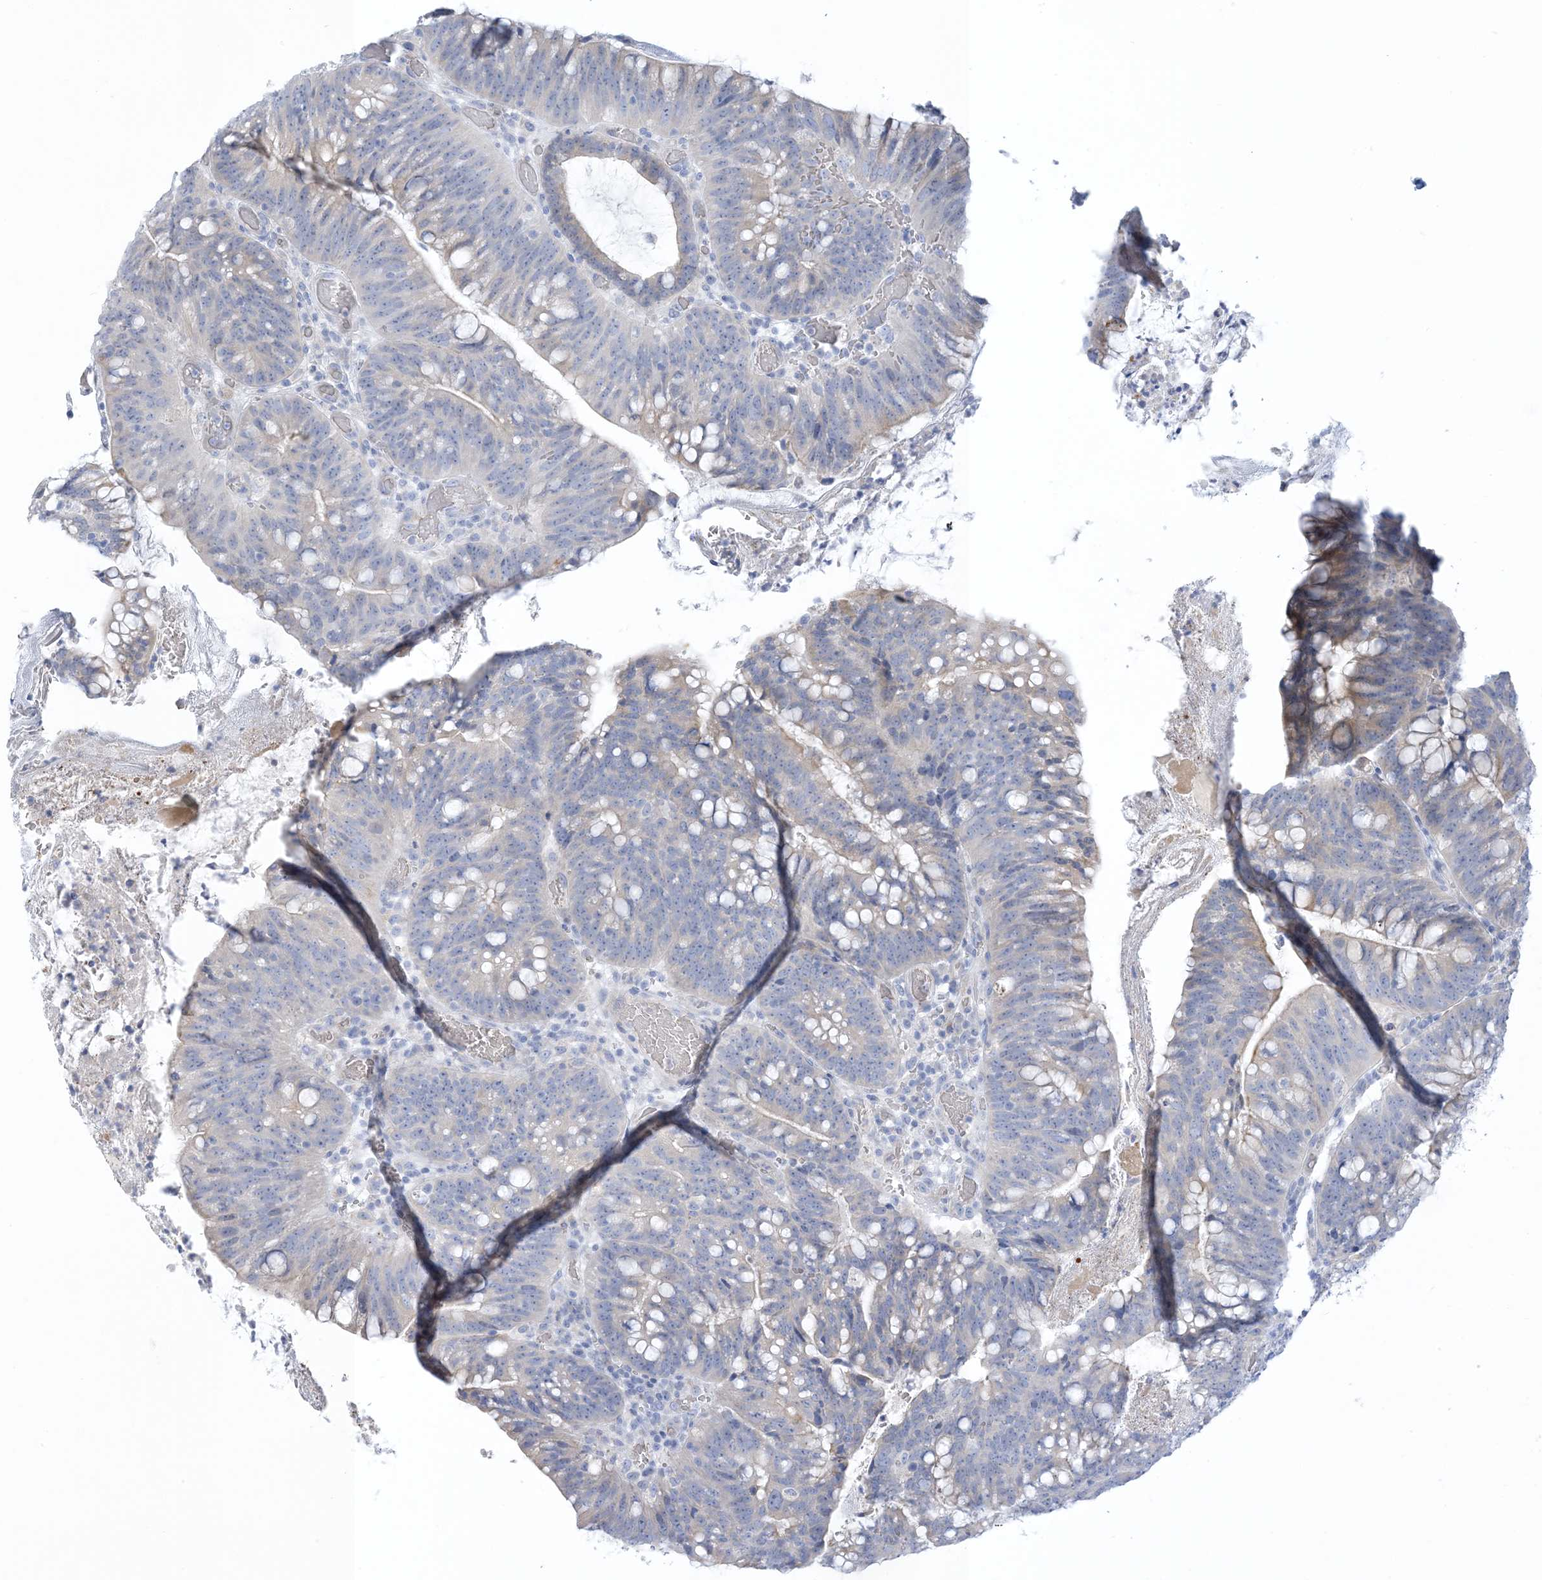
{"staining": {"intensity": "negative", "quantity": "none", "location": "none"}, "tissue": "colorectal cancer", "cell_type": "Tumor cells", "image_type": "cancer", "snomed": [{"axis": "morphology", "description": "Adenocarcinoma, NOS"}, {"axis": "topography", "description": "Colon"}], "caption": "Immunohistochemical staining of human colorectal adenocarcinoma shows no significant expression in tumor cells.", "gene": "XIRP2", "patient": {"sex": "female", "age": 66}}